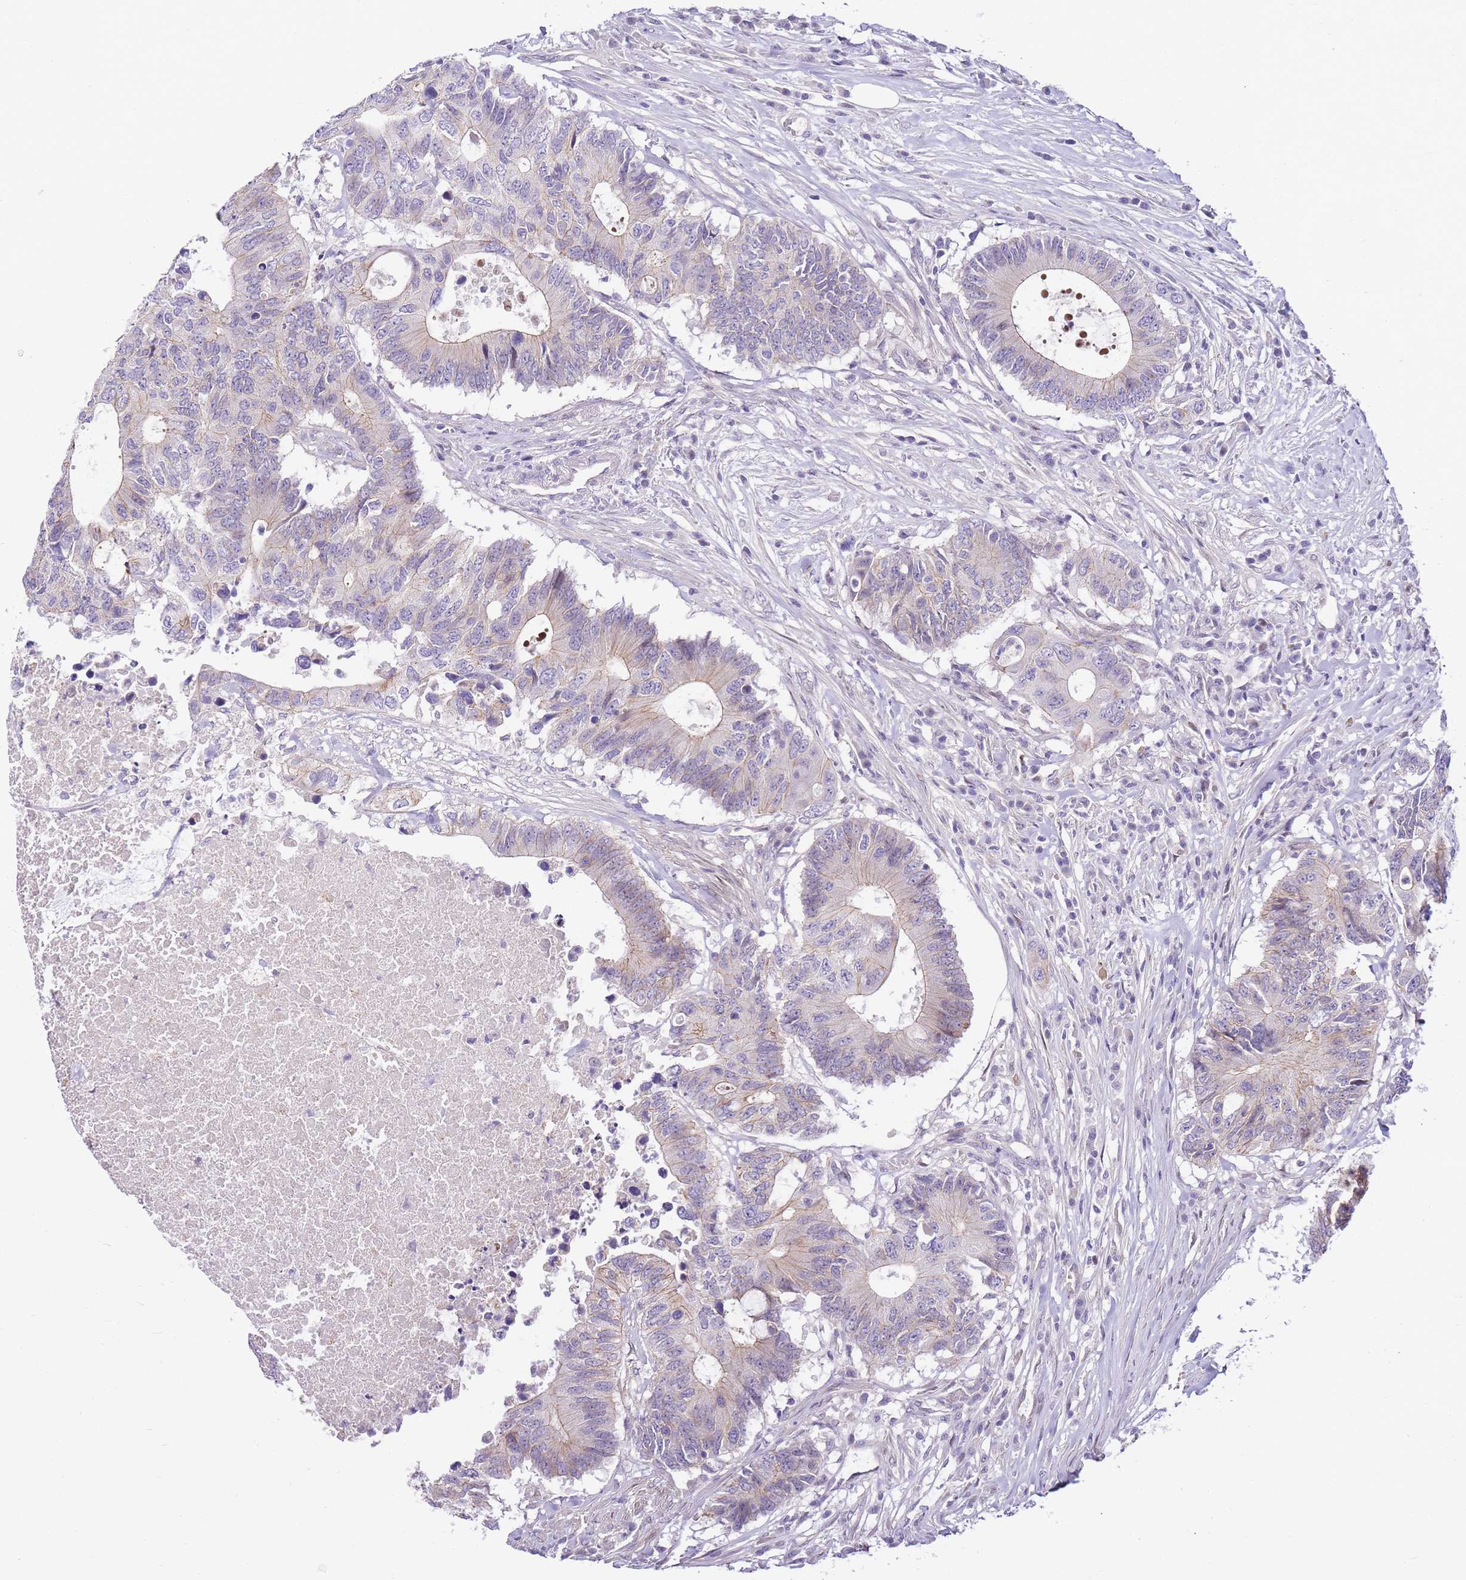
{"staining": {"intensity": "negative", "quantity": "none", "location": "none"}, "tissue": "colorectal cancer", "cell_type": "Tumor cells", "image_type": "cancer", "snomed": [{"axis": "morphology", "description": "Adenocarcinoma, NOS"}, {"axis": "topography", "description": "Colon"}], "caption": "DAB (3,3'-diaminobenzidine) immunohistochemical staining of adenocarcinoma (colorectal) exhibits no significant expression in tumor cells. The staining is performed using DAB brown chromogen with nuclei counter-stained in using hematoxylin.", "gene": "CLBA1", "patient": {"sex": "male", "age": 71}}